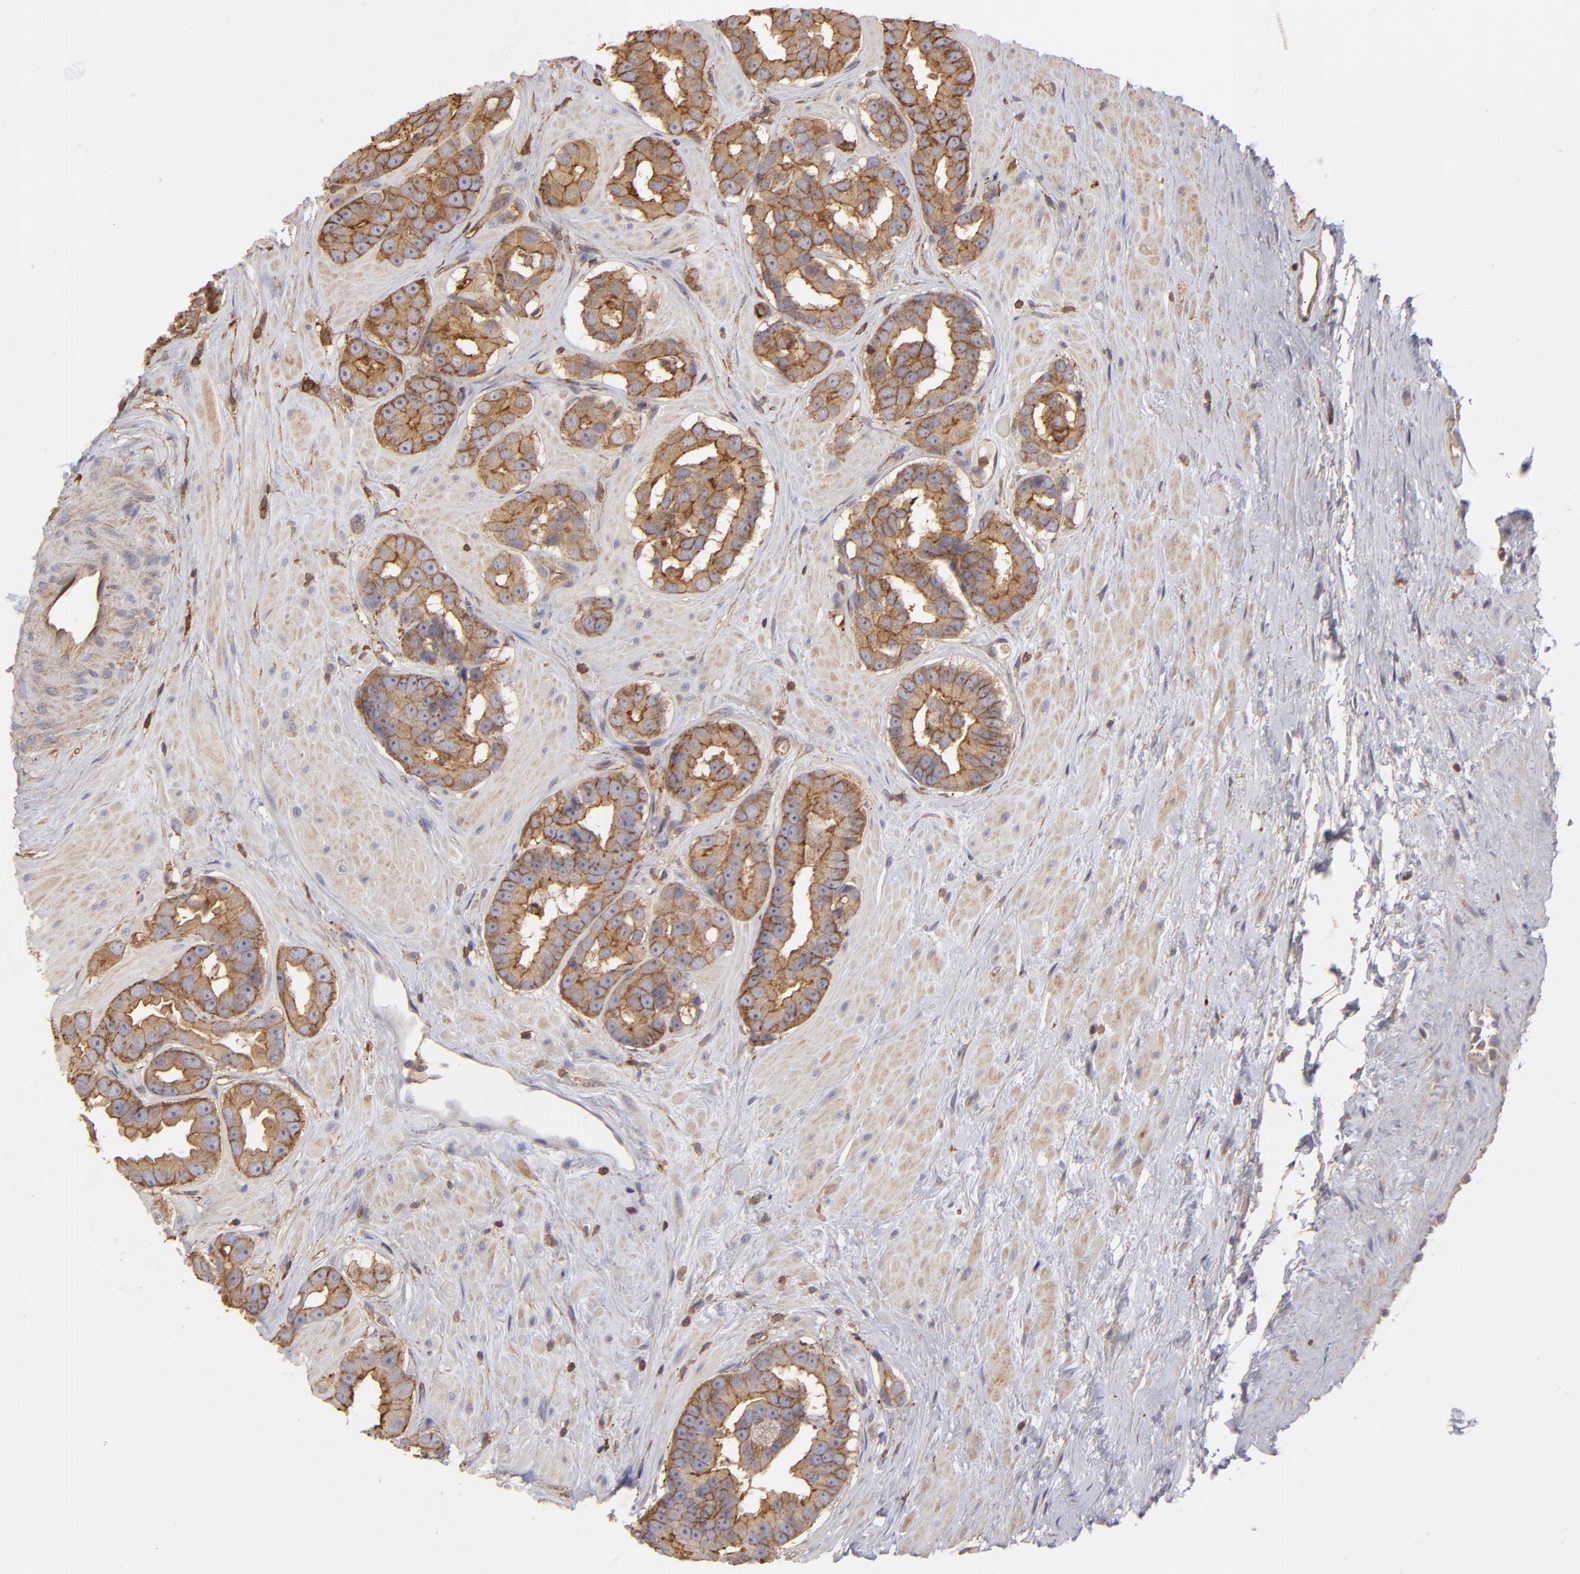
{"staining": {"intensity": "moderate", "quantity": ">75%", "location": "cytoplasmic/membranous"}, "tissue": "prostate cancer", "cell_type": "Tumor cells", "image_type": "cancer", "snomed": [{"axis": "morphology", "description": "Adenocarcinoma, Low grade"}, {"axis": "topography", "description": "Prostate"}], "caption": "DAB immunohistochemical staining of human prostate low-grade adenocarcinoma reveals moderate cytoplasmic/membranous protein positivity in about >75% of tumor cells. Immunohistochemistry stains the protein in brown and the nuclei are stained blue.", "gene": "ACTB", "patient": {"sex": "male", "age": 59}}